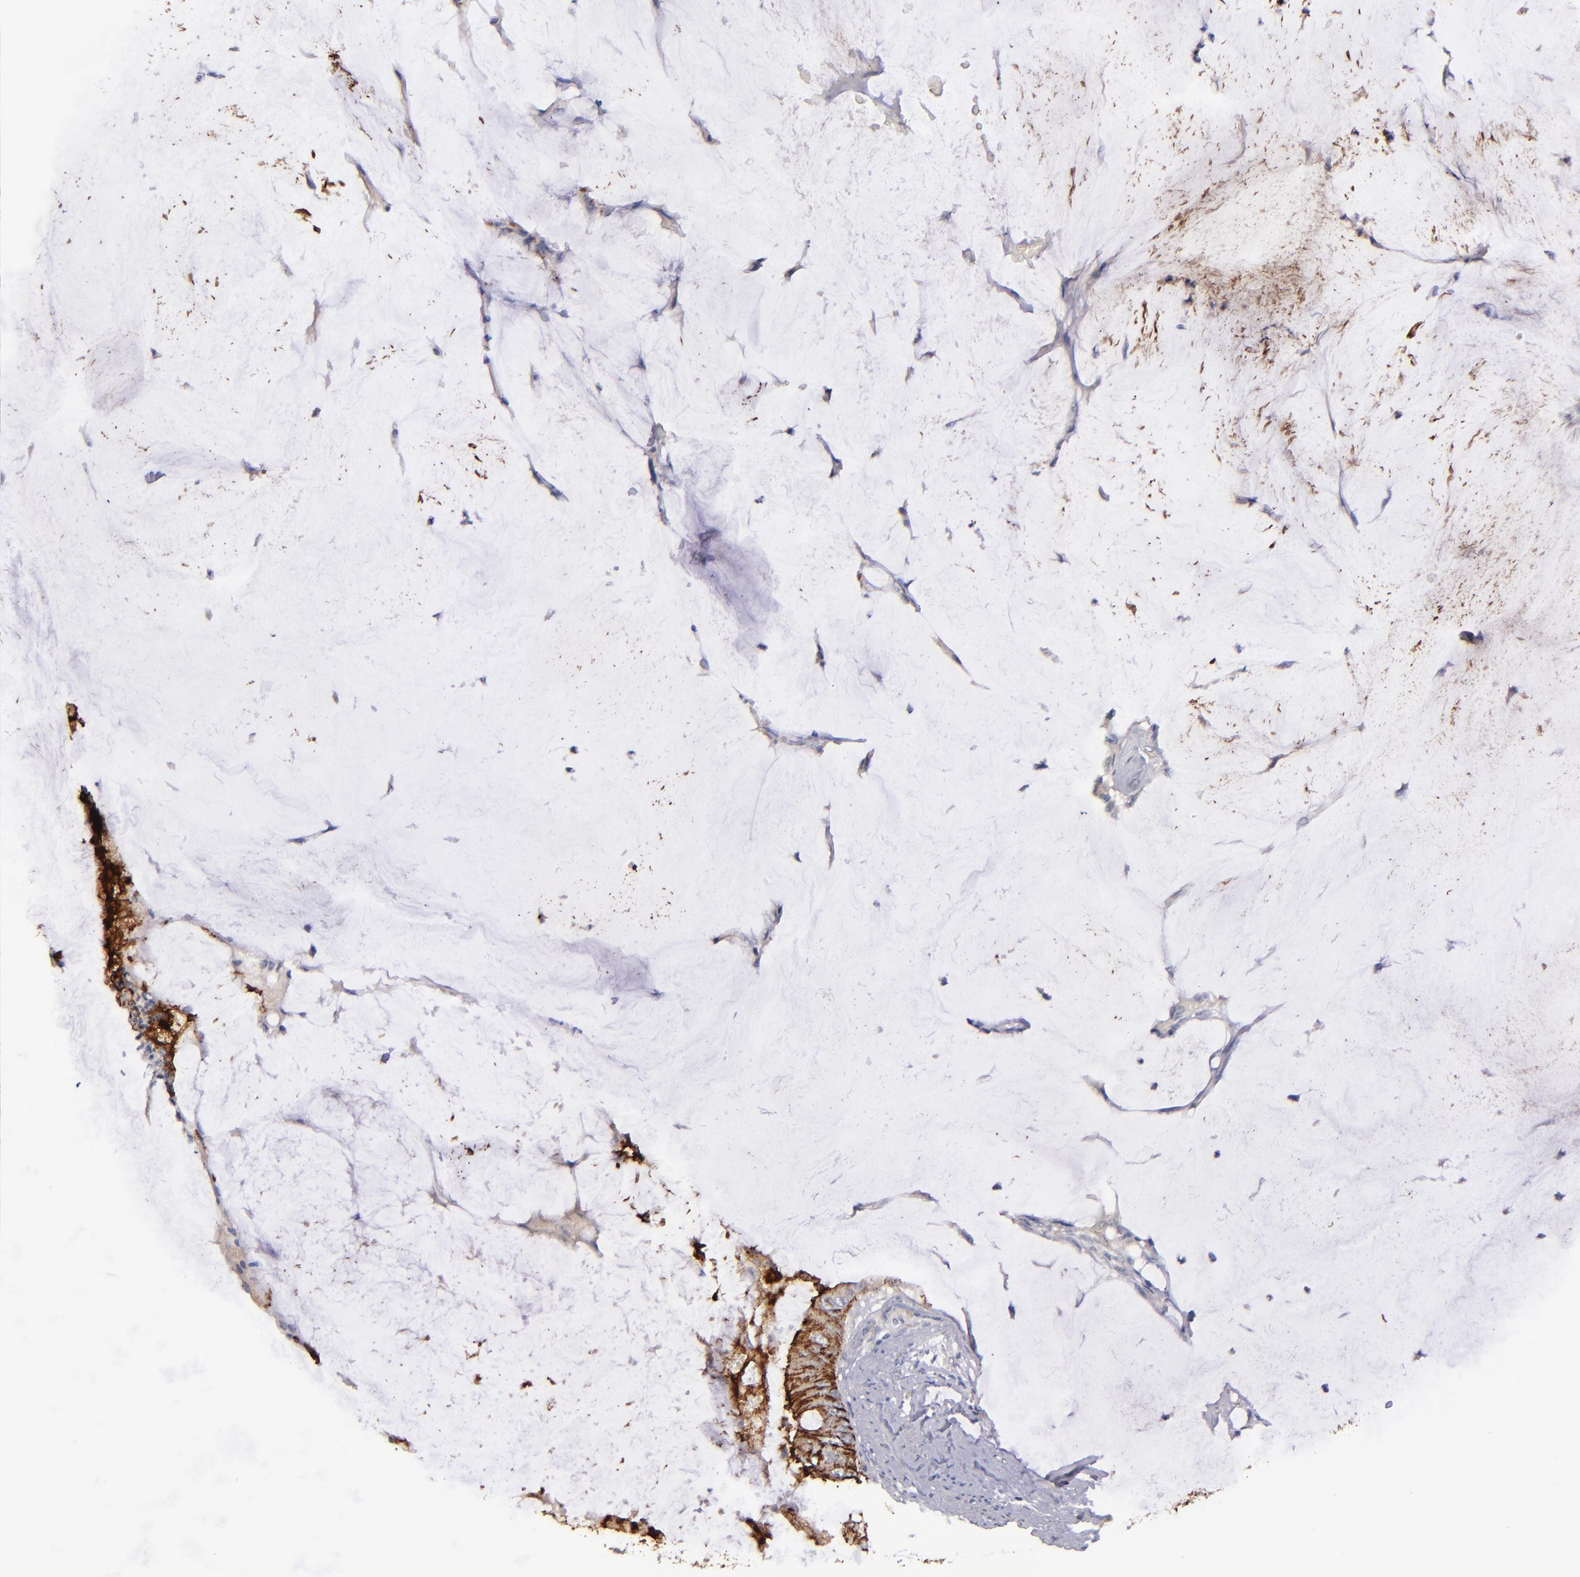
{"staining": {"intensity": "strong", "quantity": ">75%", "location": "cytoplasmic/membranous"}, "tissue": "colorectal cancer", "cell_type": "Tumor cells", "image_type": "cancer", "snomed": [{"axis": "morphology", "description": "Normal tissue, NOS"}, {"axis": "morphology", "description": "Adenocarcinoma, NOS"}, {"axis": "topography", "description": "Rectum"}, {"axis": "topography", "description": "Peripheral nerve tissue"}], "caption": "Protein expression analysis of human colorectal cancer (adenocarcinoma) reveals strong cytoplasmic/membranous staining in about >75% of tumor cells.", "gene": "CLDN5", "patient": {"sex": "female", "age": 77}}